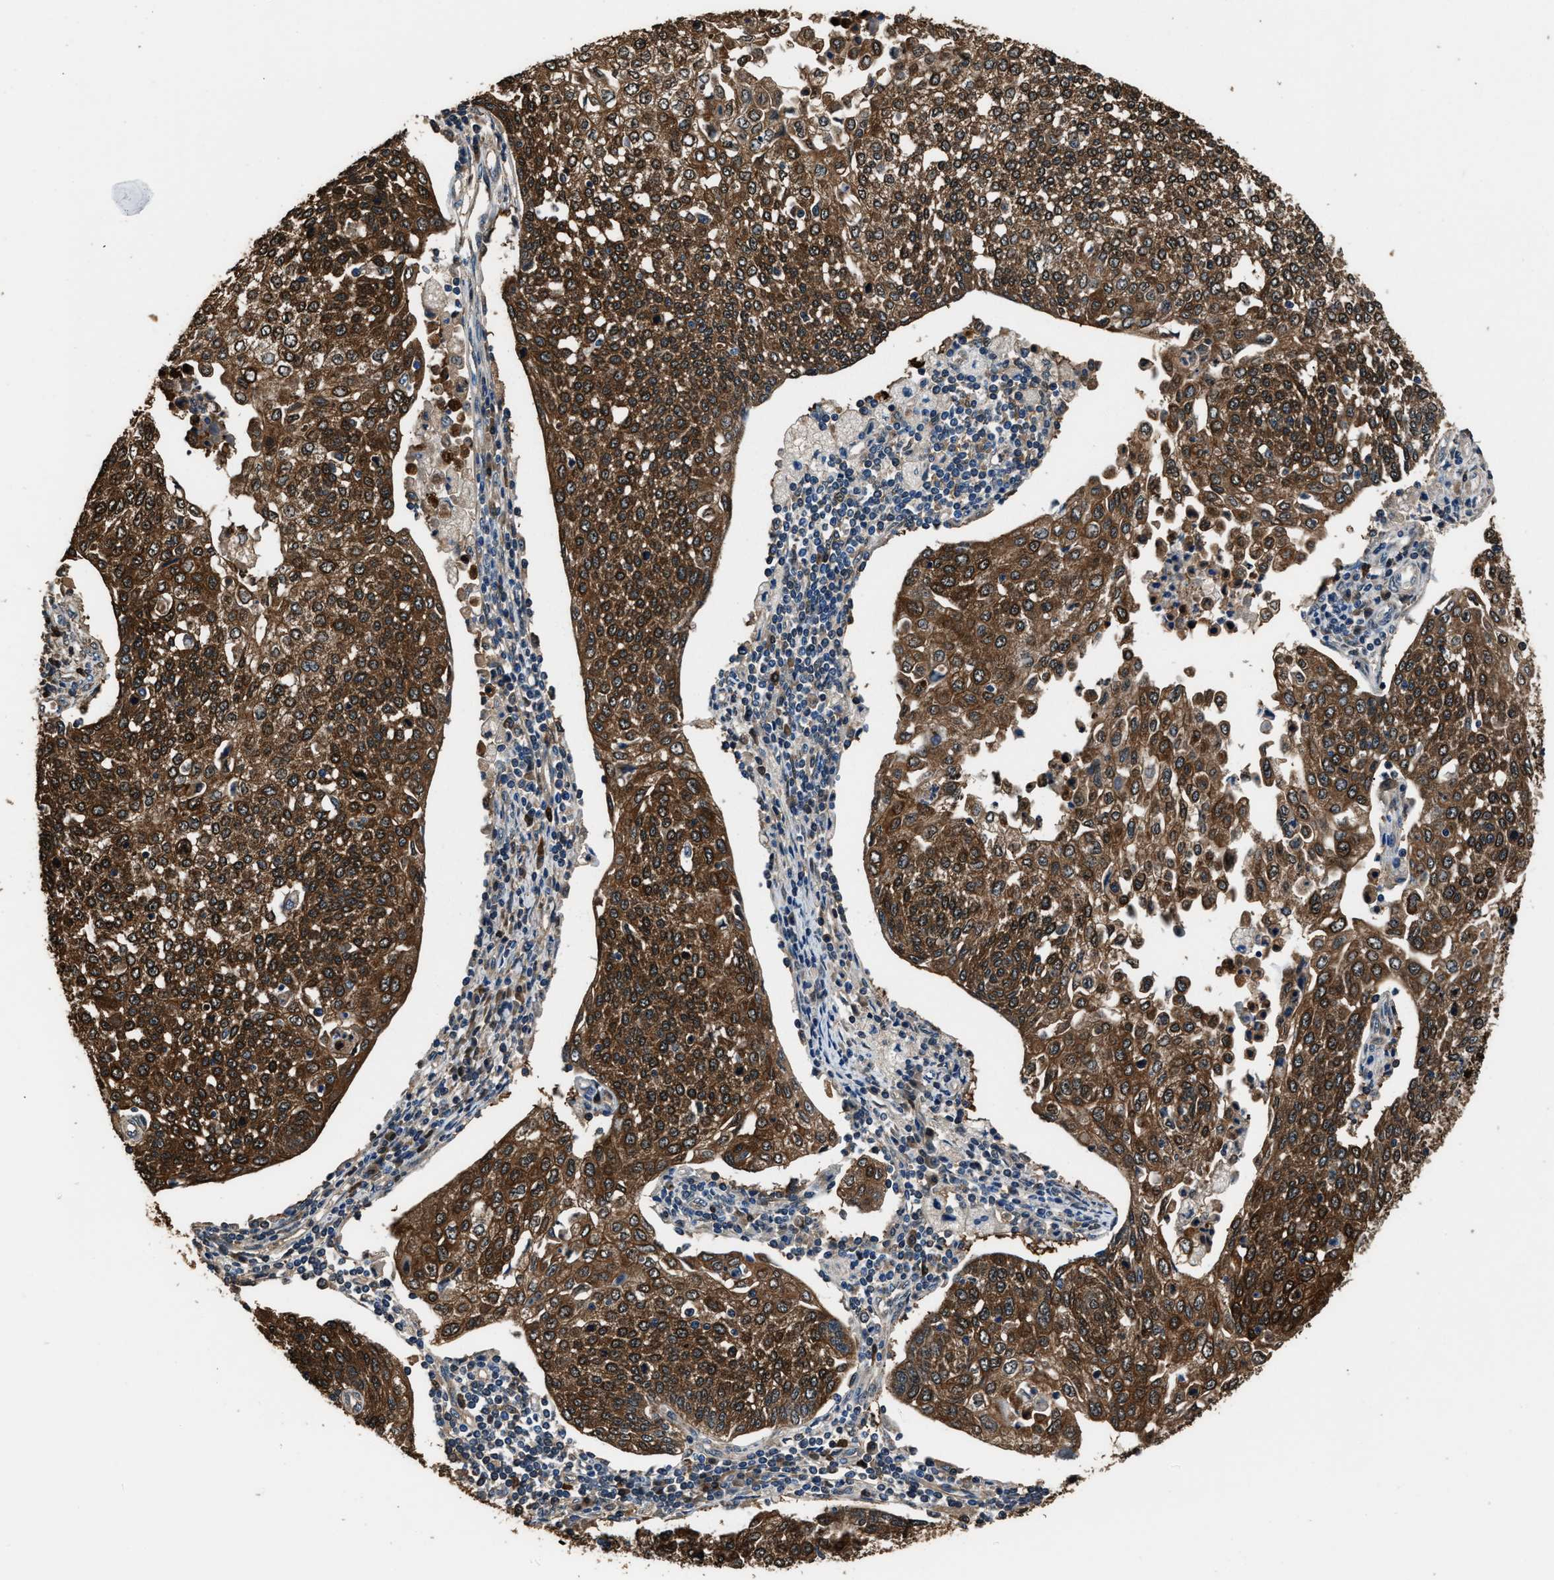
{"staining": {"intensity": "strong", "quantity": ">75%", "location": "cytoplasmic/membranous"}, "tissue": "cervical cancer", "cell_type": "Tumor cells", "image_type": "cancer", "snomed": [{"axis": "morphology", "description": "Squamous cell carcinoma, NOS"}, {"axis": "topography", "description": "Cervix"}], "caption": "This photomicrograph demonstrates immunohistochemistry (IHC) staining of squamous cell carcinoma (cervical), with high strong cytoplasmic/membranous staining in about >75% of tumor cells.", "gene": "GSTP1", "patient": {"sex": "female", "age": 34}}